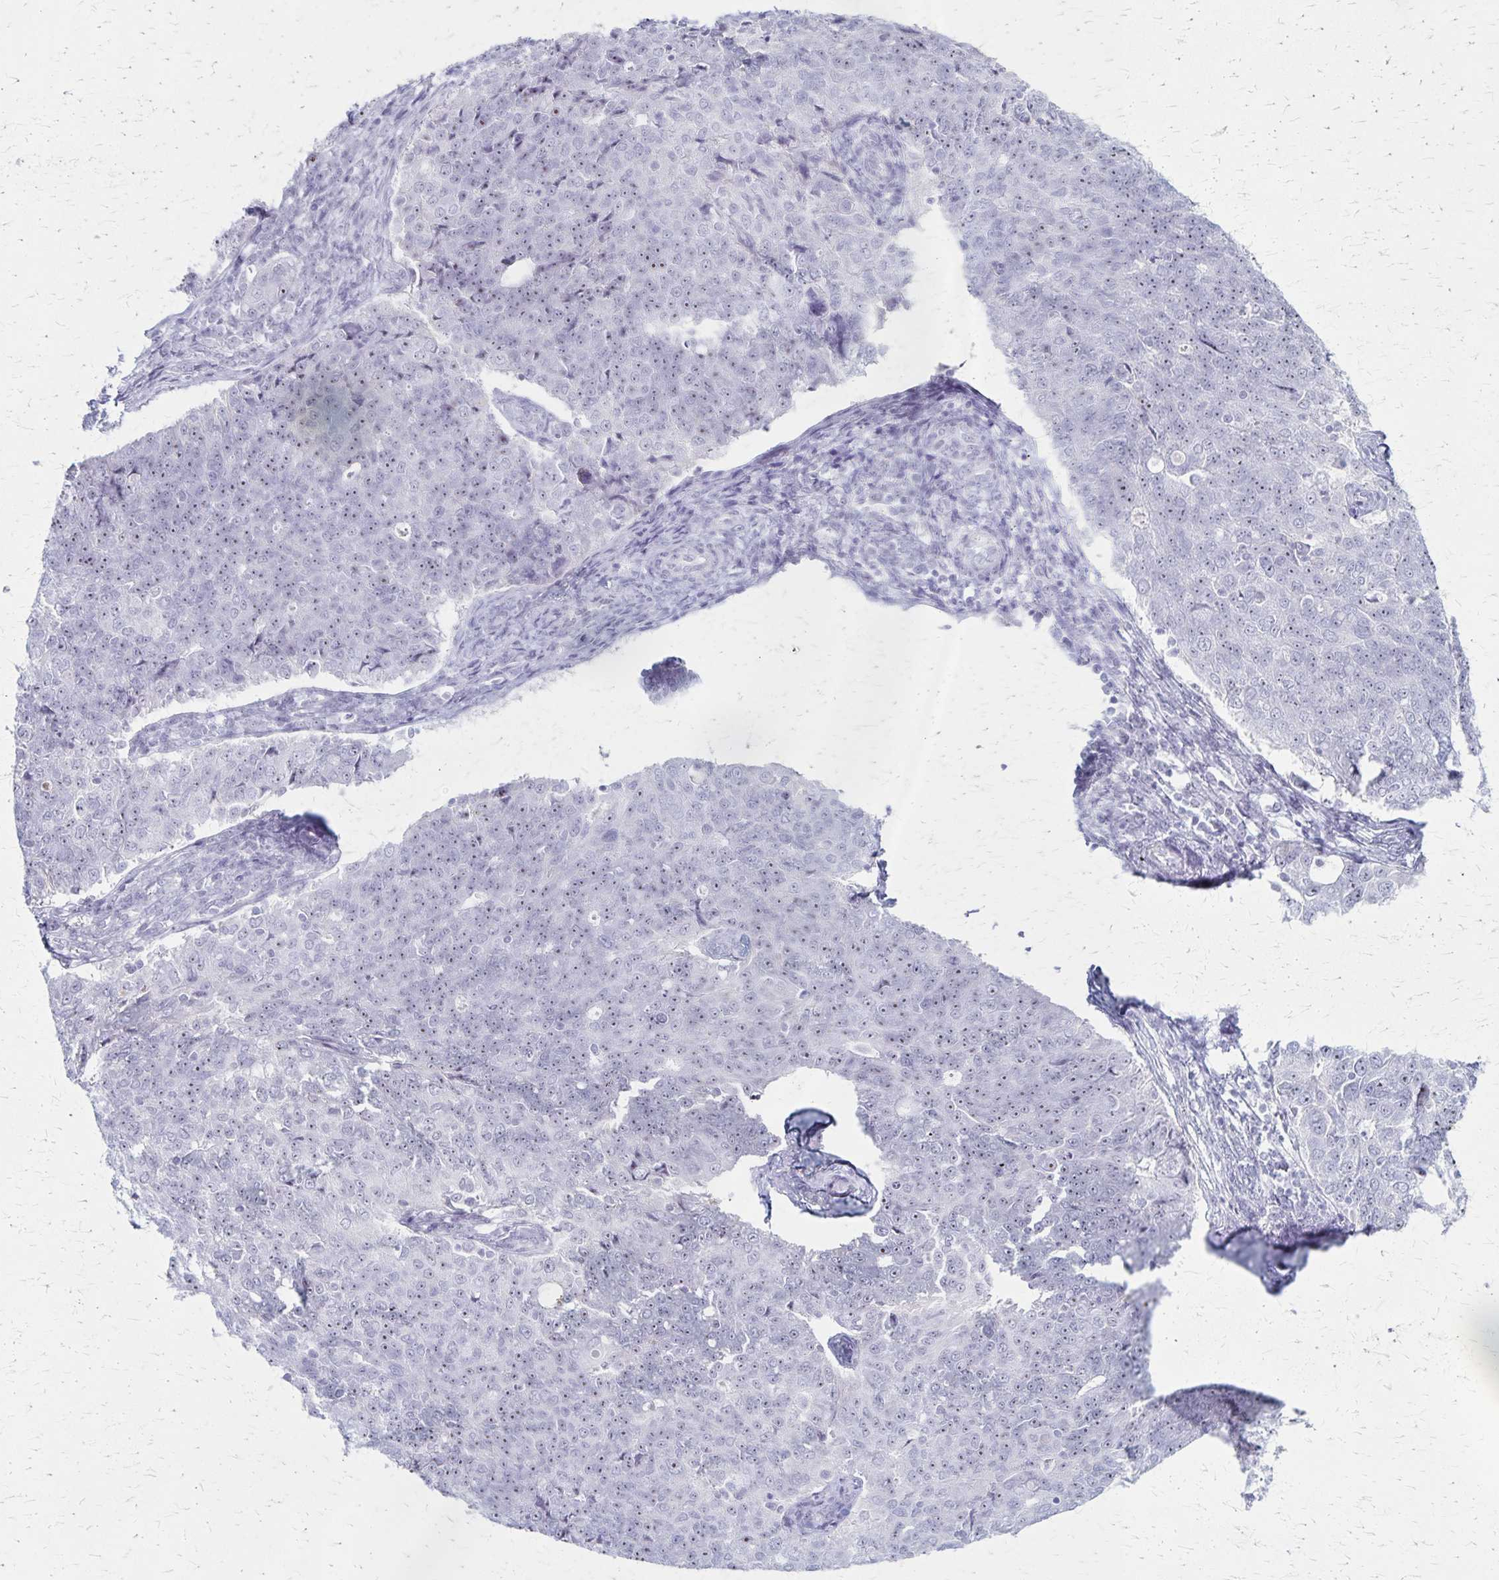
{"staining": {"intensity": "weak", "quantity": "25%-75%", "location": "cytoplasmic/membranous"}, "tissue": "endometrial cancer", "cell_type": "Tumor cells", "image_type": "cancer", "snomed": [{"axis": "morphology", "description": "Adenocarcinoma, NOS"}, {"axis": "topography", "description": "Endometrium"}], "caption": "IHC of human endometrial cancer exhibits low levels of weak cytoplasmic/membranous staining in approximately 25%-75% of tumor cells. (IHC, brightfield microscopy, high magnification).", "gene": "DLK2", "patient": {"sex": "female", "age": 43}}